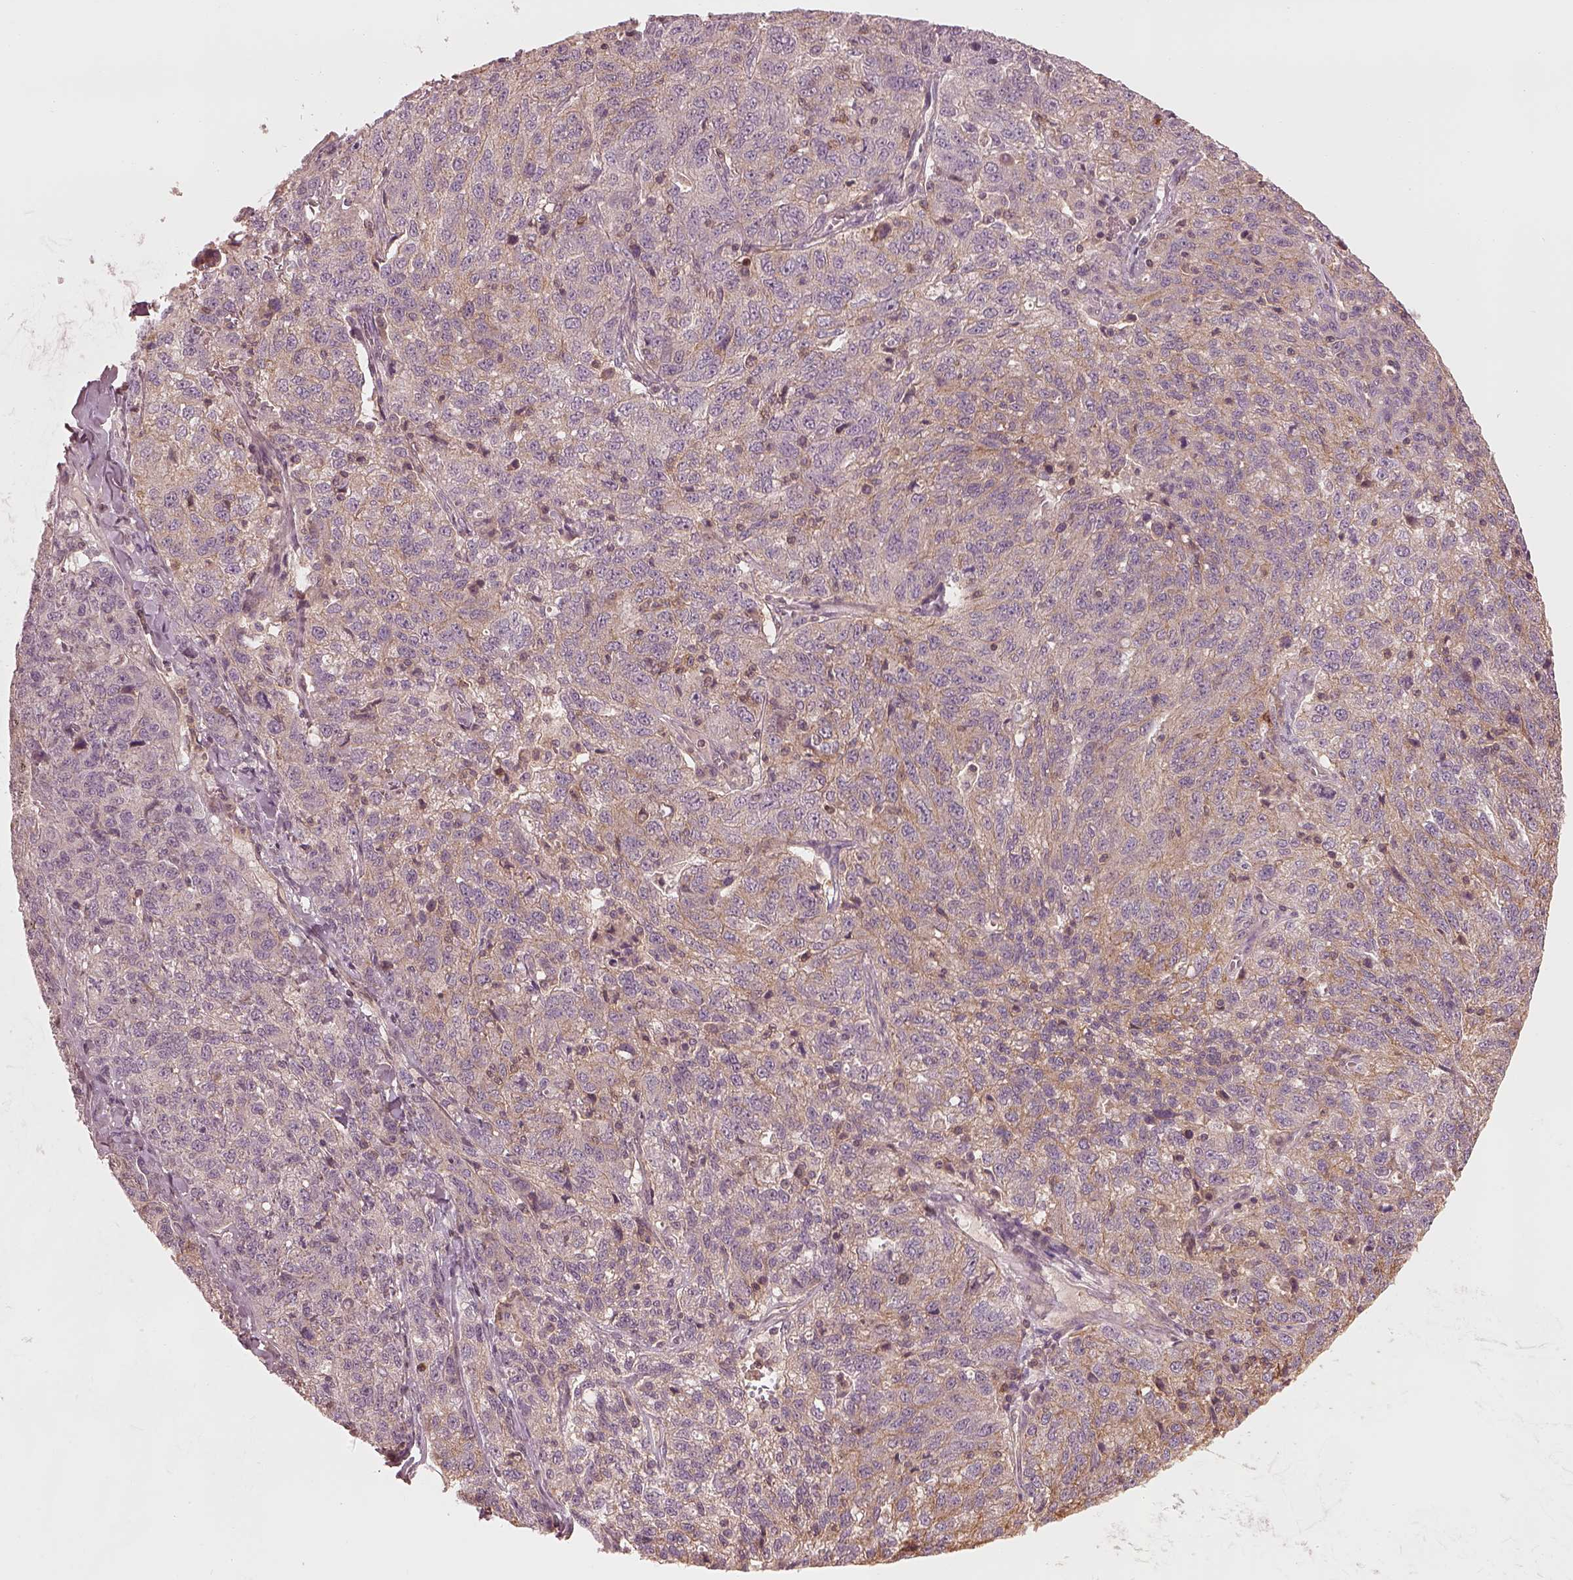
{"staining": {"intensity": "moderate", "quantity": "<25%", "location": "cytoplasmic/membranous"}, "tissue": "ovarian cancer", "cell_type": "Tumor cells", "image_type": "cancer", "snomed": [{"axis": "morphology", "description": "Cystadenocarcinoma, serous, NOS"}, {"axis": "topography", "description": "Ovary"}], "caption": "Tumor cells exhibit low levels of moderate cytoplasmic/membranous expression in about <25% of cells in serous cystadenocarcinoma (ovarian).", "gene": "FAM107B", "patient": {"sex": "female", "age": 71}}